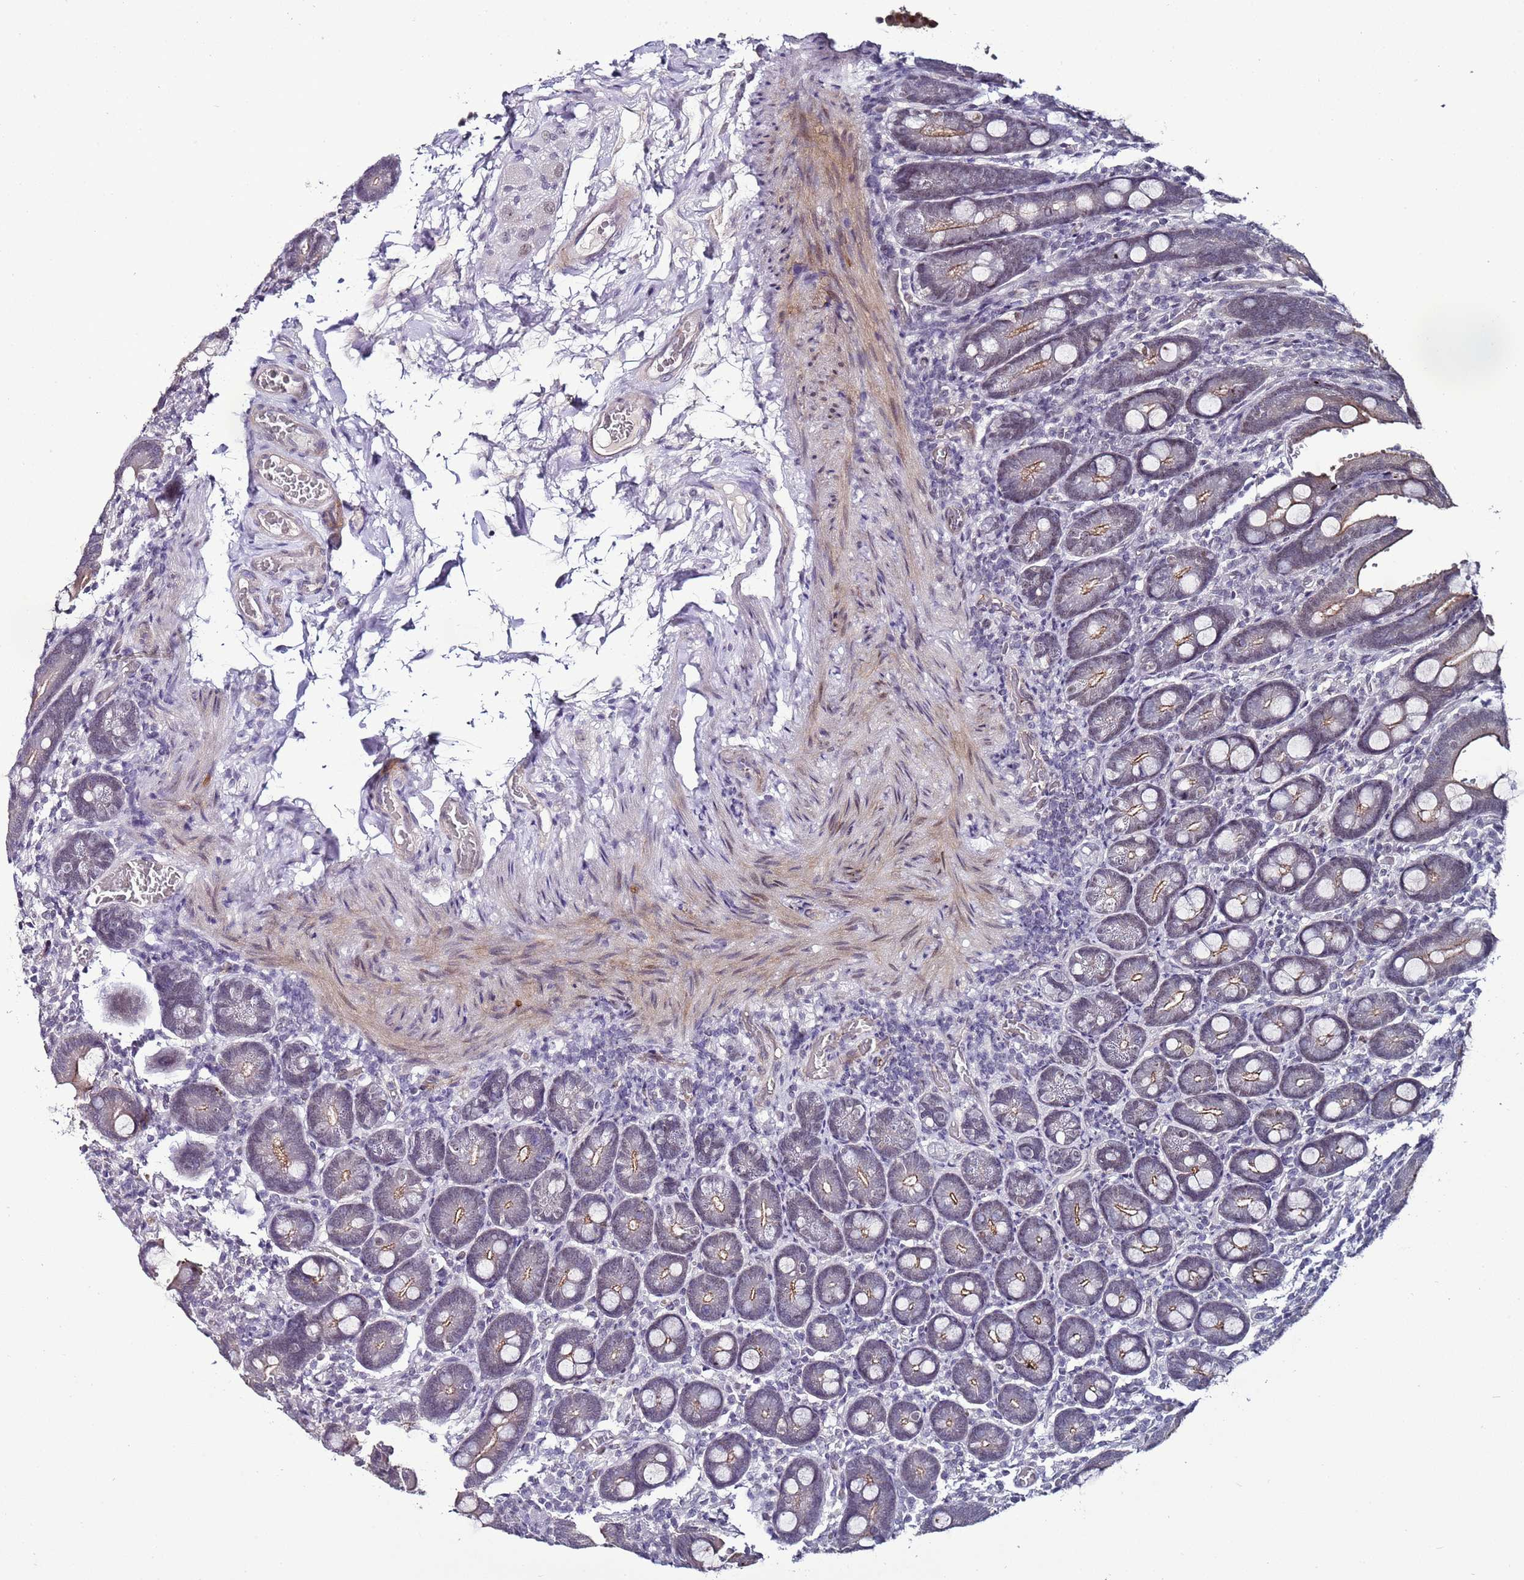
{"staining": {"intensity": "strong", "quantity": "<25%", "location": "cytoplasmic/membranous,nuclear"}, "tissue": "duodenum", "cell_type": "Glandular cells", "image_type": "normal", "snomed": [{"axis": "morphology", "description": "Normal tissue, NOS"}, {"axis": "topography", "description": "Duodenum"}], "caption": "Approximately <25% of glandular cells in benign human duodenum display strong cytoplasmic/membranous,nuclear protein expression as visualized by brown immunohistochemical staining.", "gene": "PSMA7", "patient": {"sex": "female", "age": 62}}